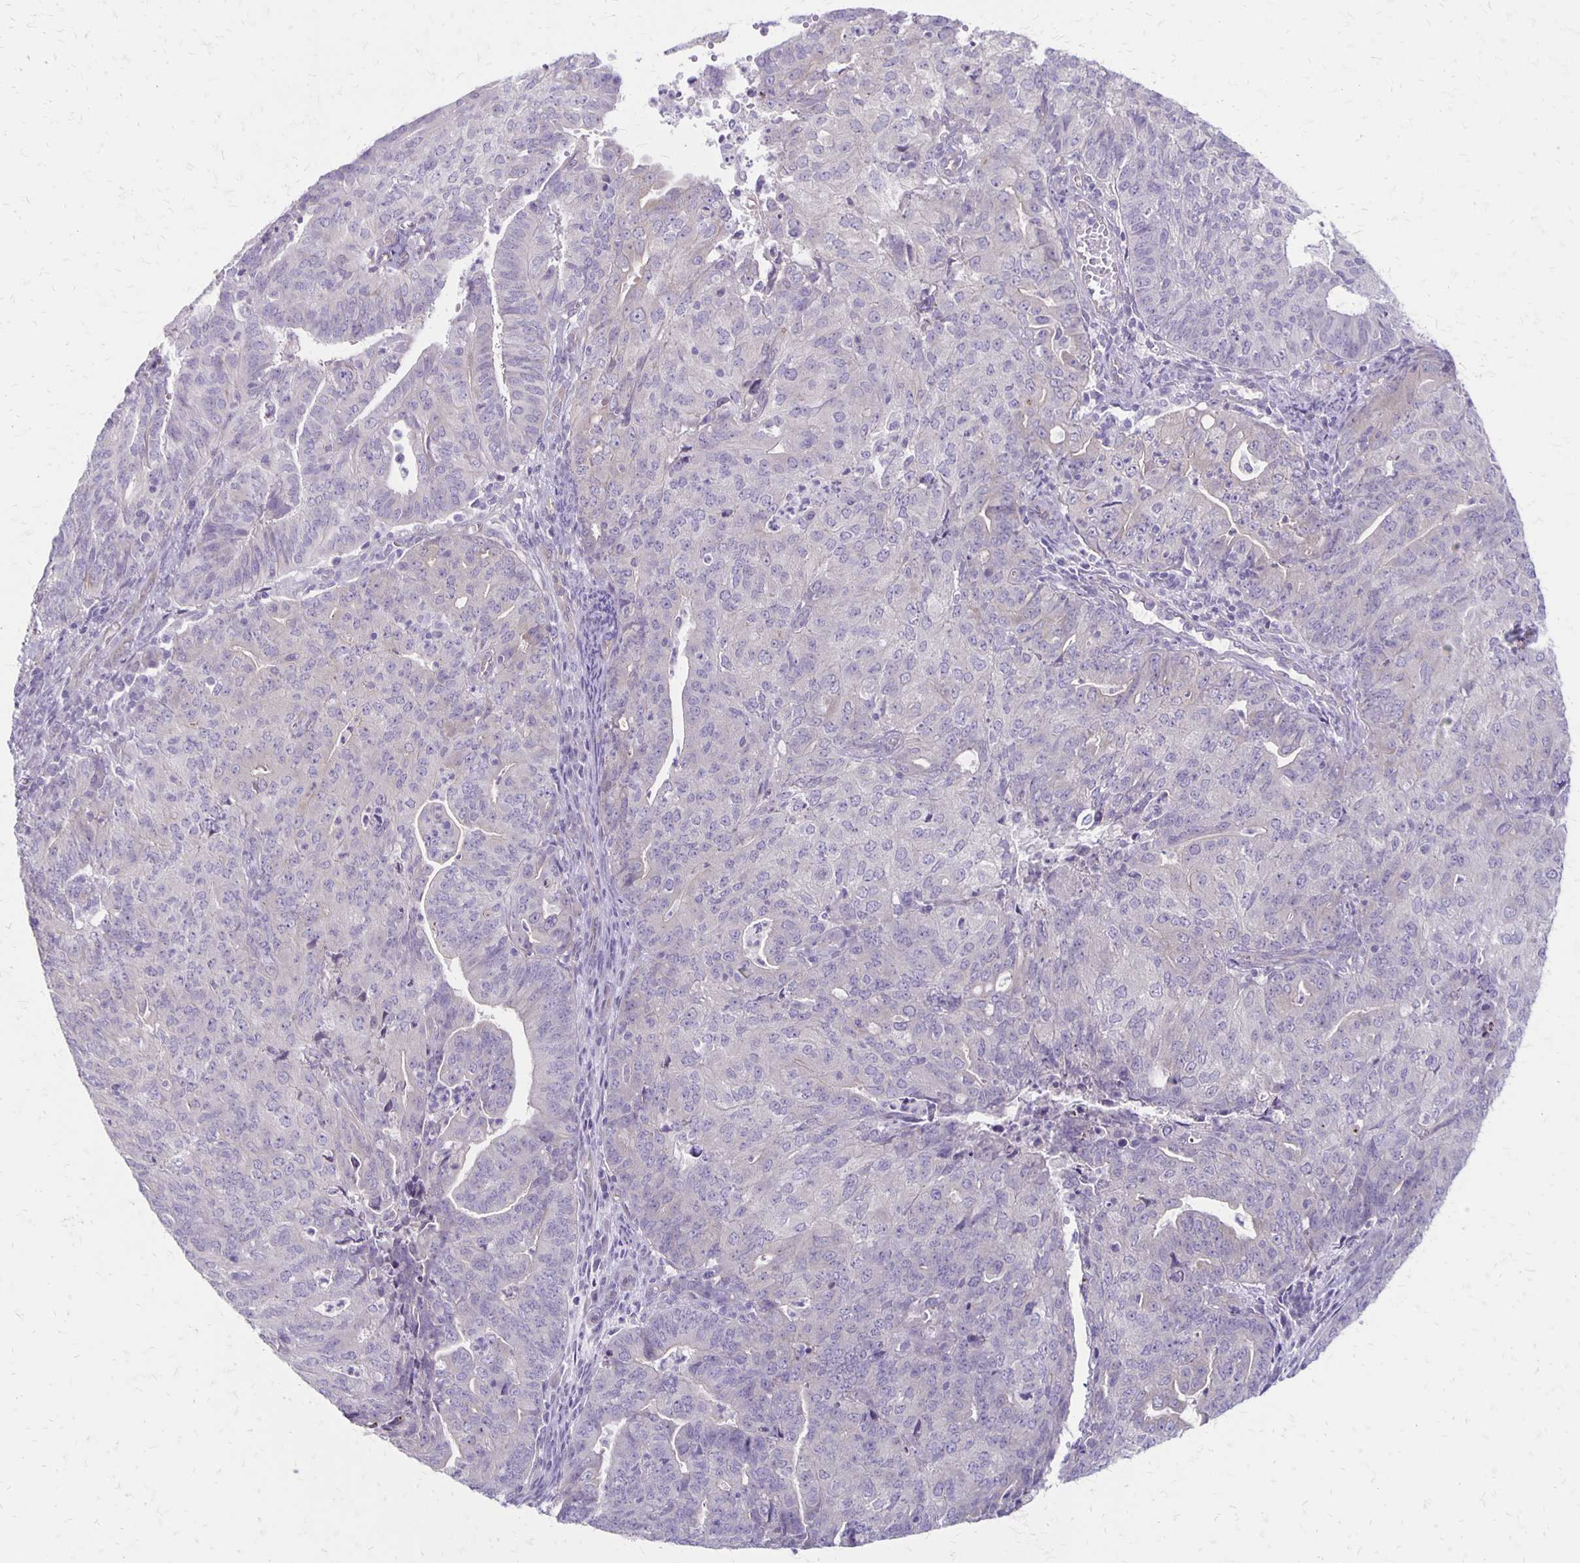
{"staining": {"intensity": "negative", "quantity": "none", "location": "none"}, "tissue": "endometrial cancer", "cell_type": "Tumor cells", "image_type": "cancer", "snomed": [{"axis": "morphology", "description": "Adenocarcinoma, NOS"}, {"axis": "topography", "description": "Endometrium"}], "caption": "An immunohistochemistry micrograph of adenocarcinoma (endometrial) is shown. There is no staining in tumor cells of adenocarcinoma (endometrial).", "gene": "HOMER1", "patient": {"sex": "female", "age": 82}}